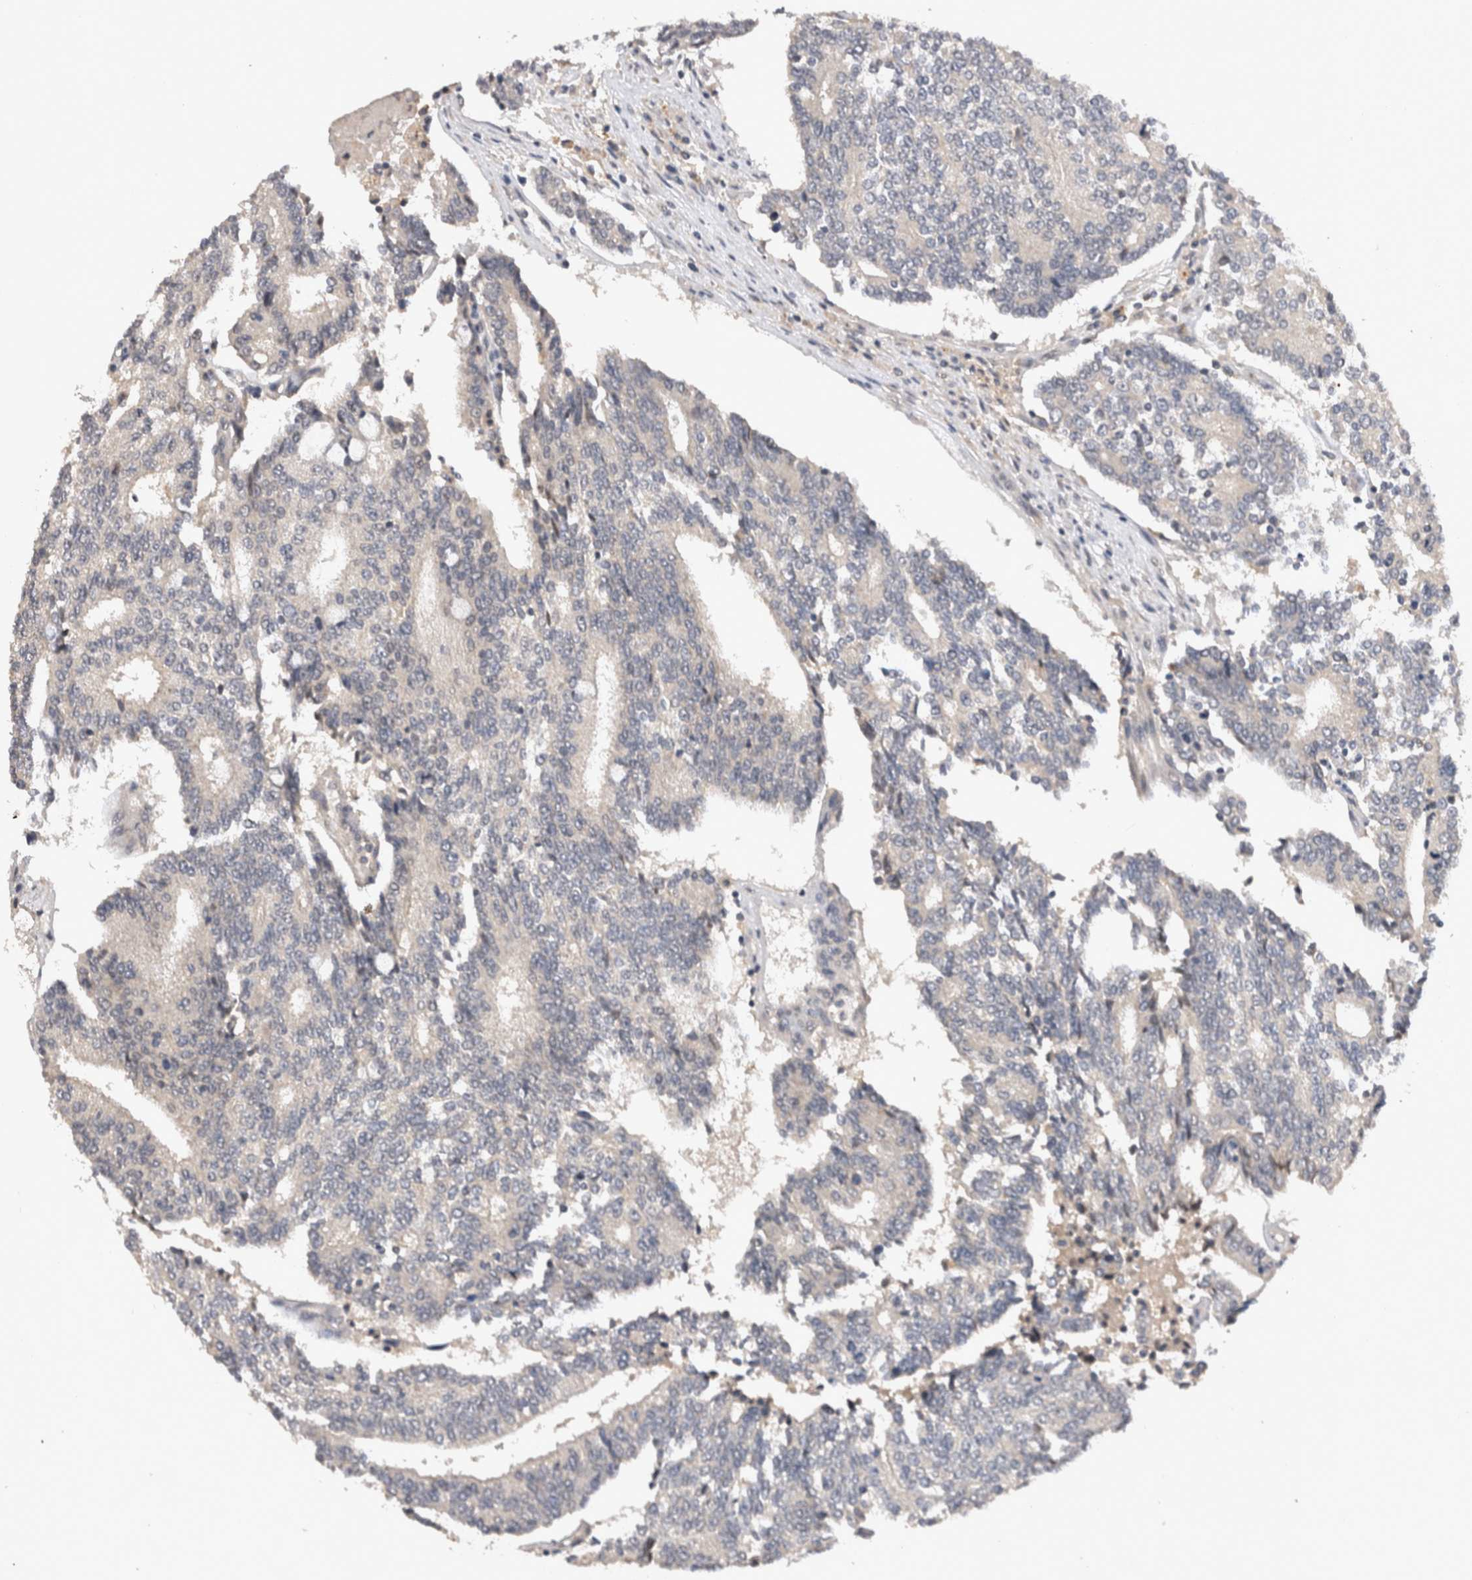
{"staining": {"intensity": "negative", "quantity": "none", "location": "none"}, "tissue": "prostate cancer", "cell_type": "Tumor cells", "image_type": "cancer", "snomed": [{"axis": "morphology", "description": "Normal tissue, NOS"}, {"axis": "morphology", "description": "Adenocarcinoma, High grade"}, {"axis": "topography", "description": "Prostate"}, {"axis": "topography", "description": "Seminal veicle"}], "caption": "Immunohistochemistry histopathology image of neoplastic tissue: high-grade adenocarcinoma (prostate) stained with DAB exhibits no significant protein expression in tumor cells.", "gene": "RASSF3", "patient": {"sex": "male", "age": 55}}